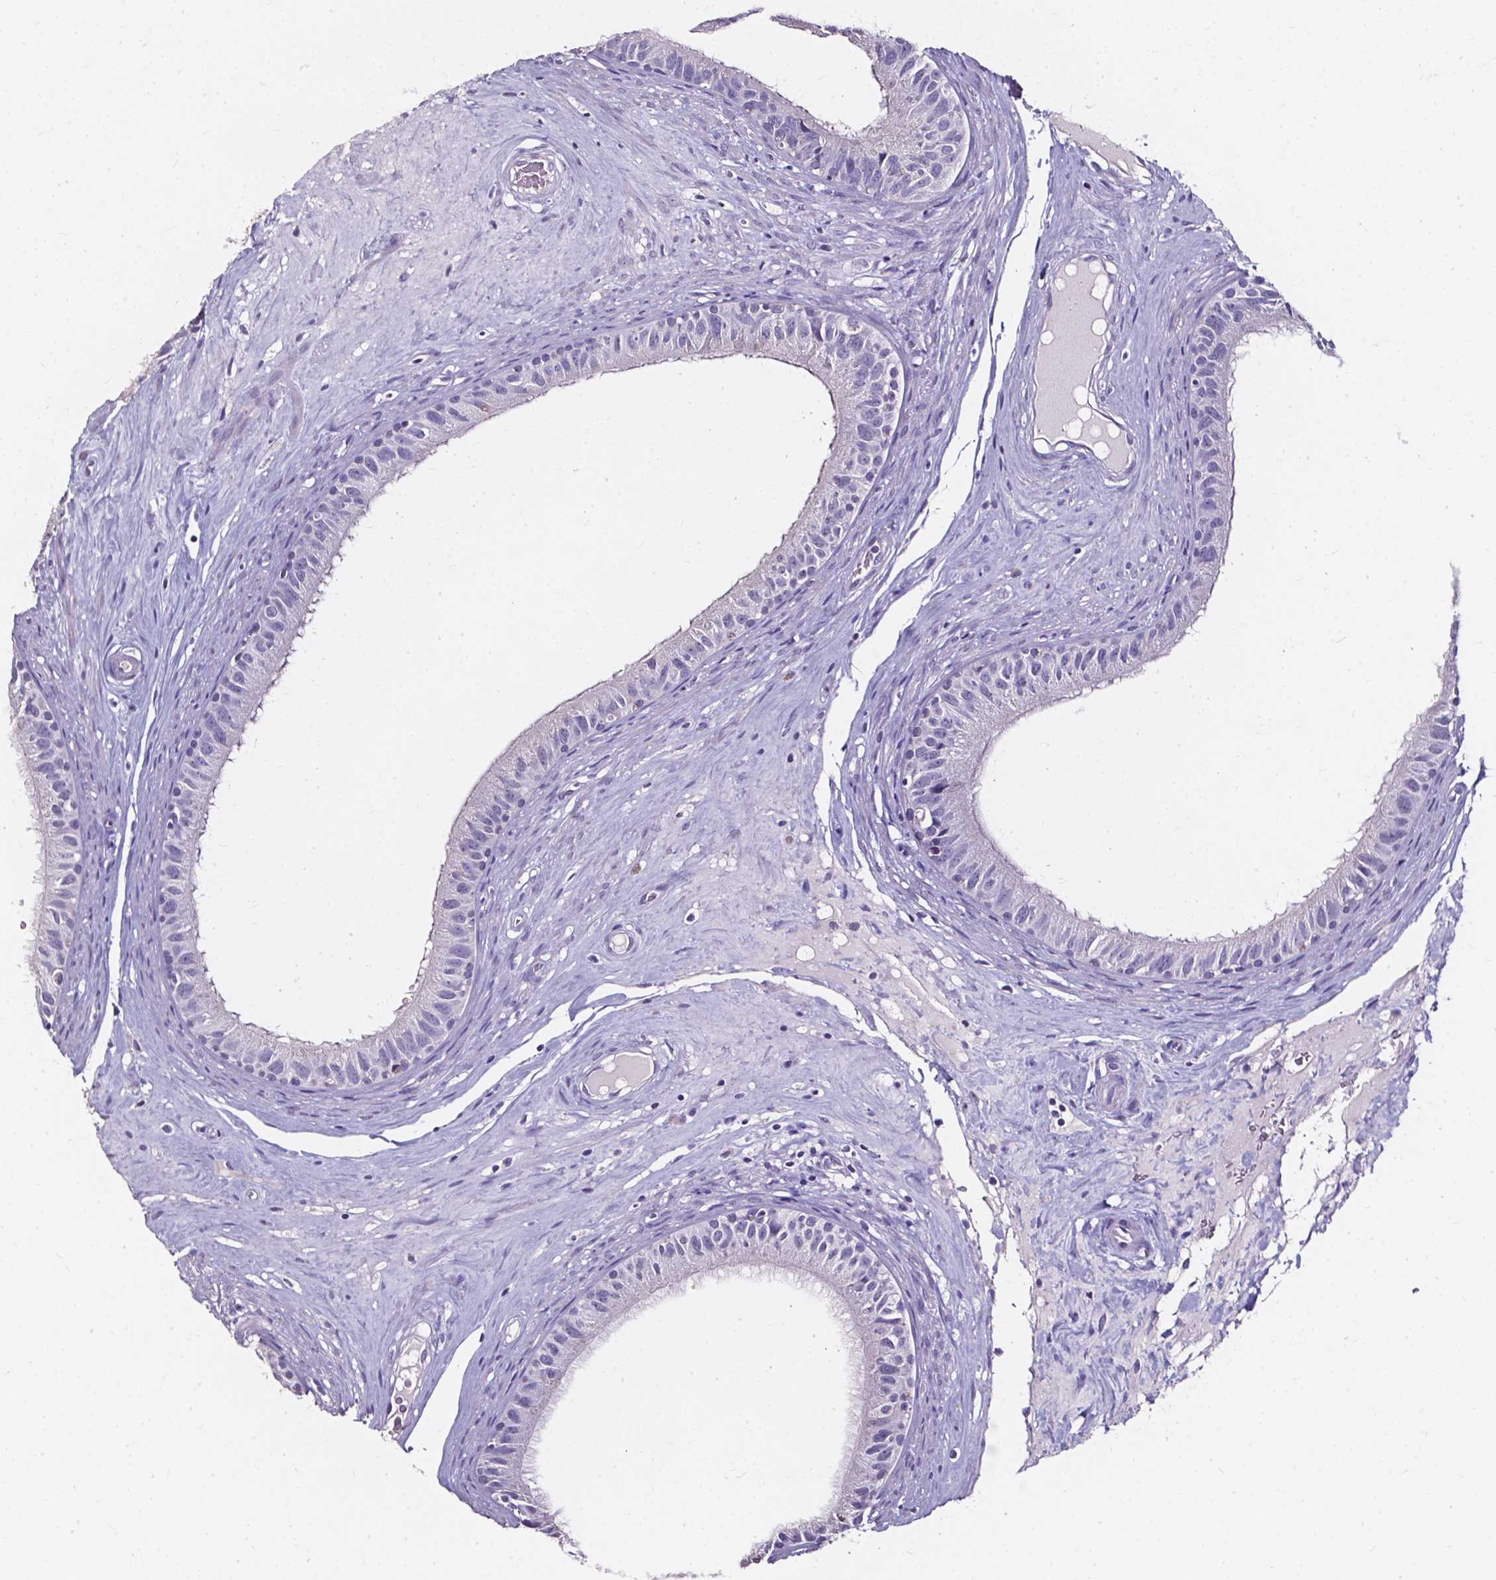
{"staining": {"intensity": "negative", "quantity": "none", "location": "none"}, "tissue": "epididymis", "cell_type": "Glandular cells", "image_type": "normal", "snomed": [{"axis": "morphology", "description": "Normal tissue, NOS"}, {"axis": "topography", "description": "Epididymis"}], "caption": "IHC of benign human epididymis shows no positivity in glandular cells.", "gene": "DEFA5", "patient": {"sex": "male", "age": 59}}